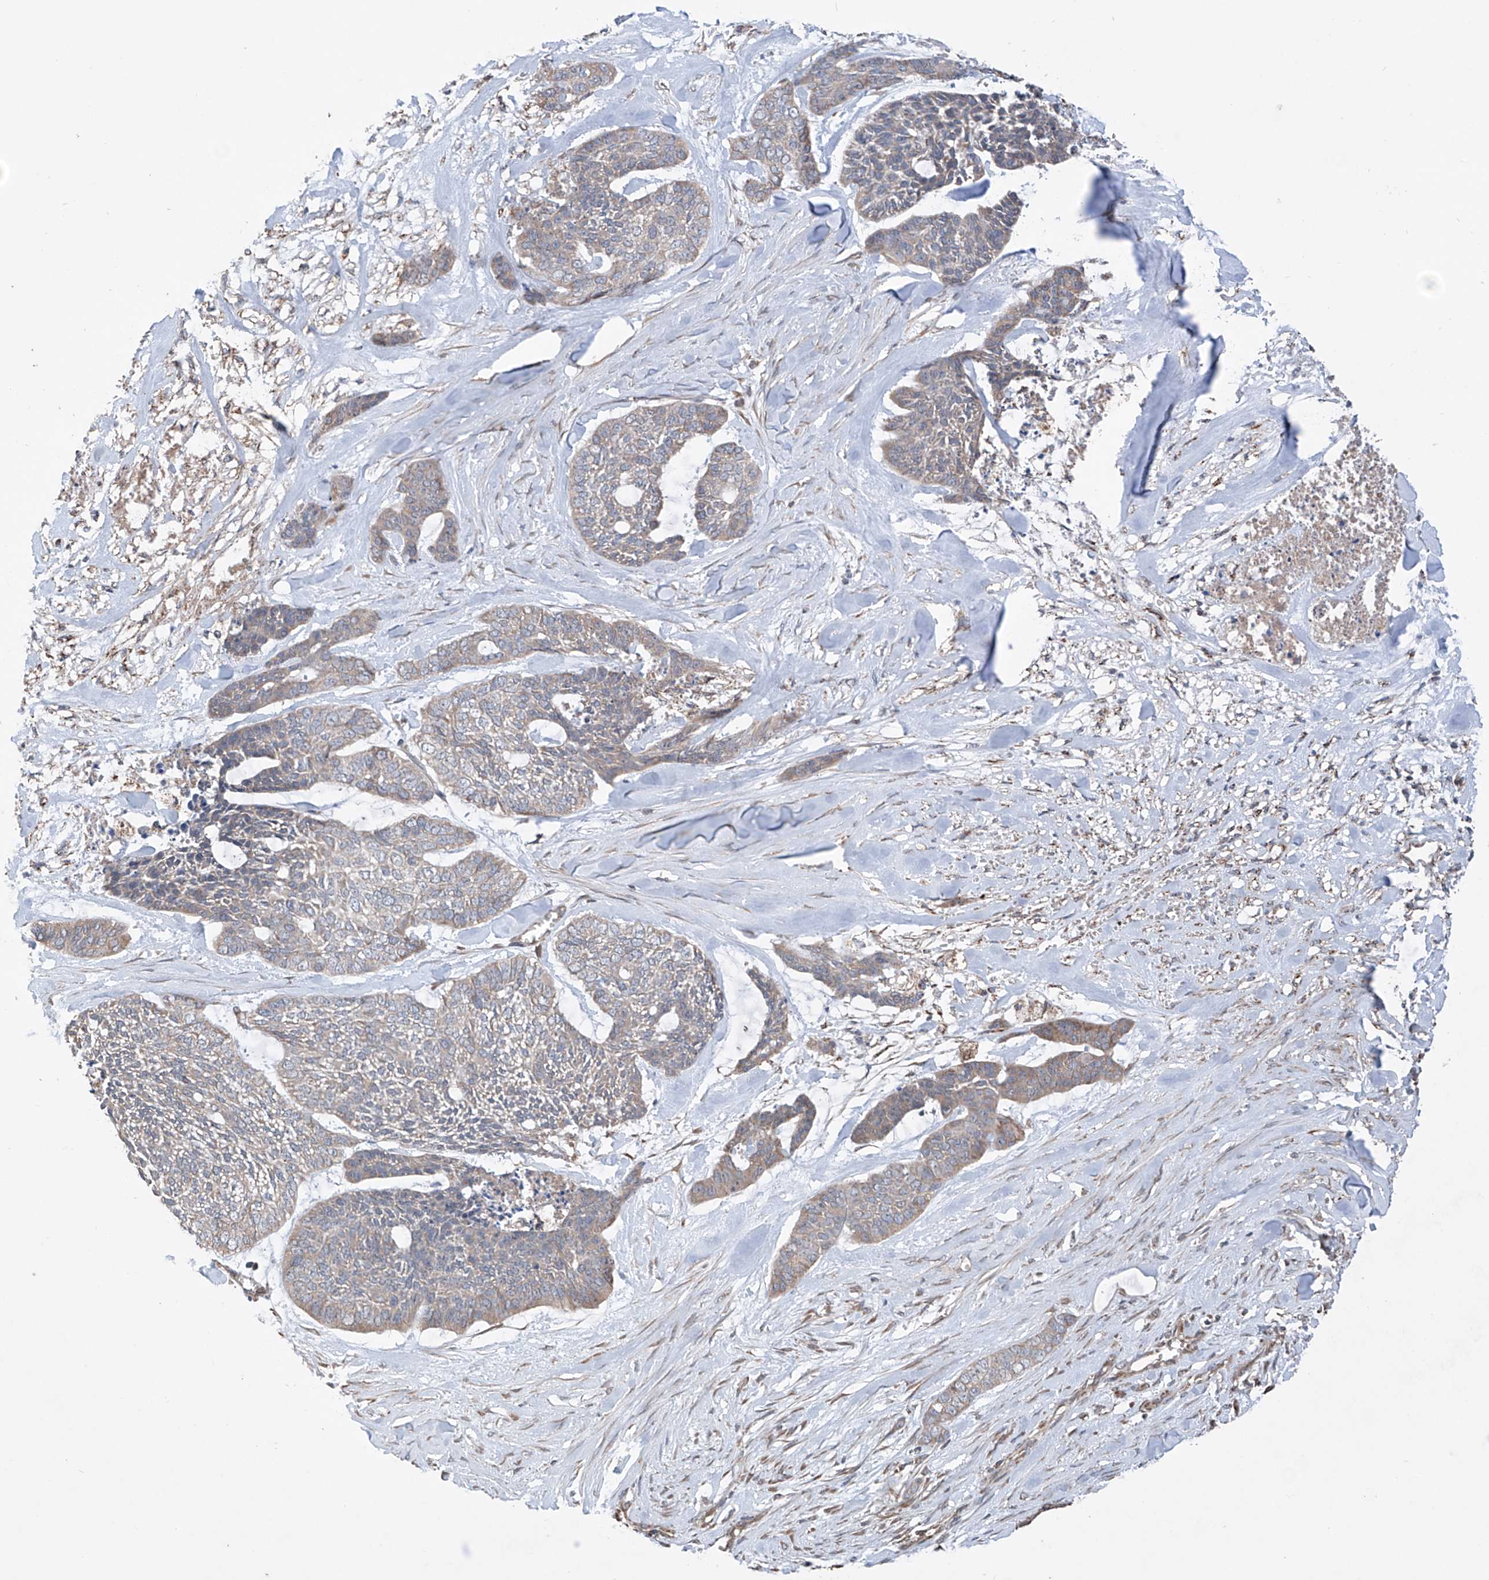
{"staining": {"intensity": "weak", "quantity": "<25%", "location": "cytoplasmic/membranous"}, "tissue": "skin cancer", "cell_type": "Tumor cells", "image_type": "cancer", "snomed": [{"axis": "morphology", "description": "Basal cell carcinoma"}, {"axis": "topography", "description": "Skin"}], "caption": "Tumor cells are negative for brown protein staining in skin cancer.", "gene": "SAMD3", "patient": {"sex": "female", "age": 64}}